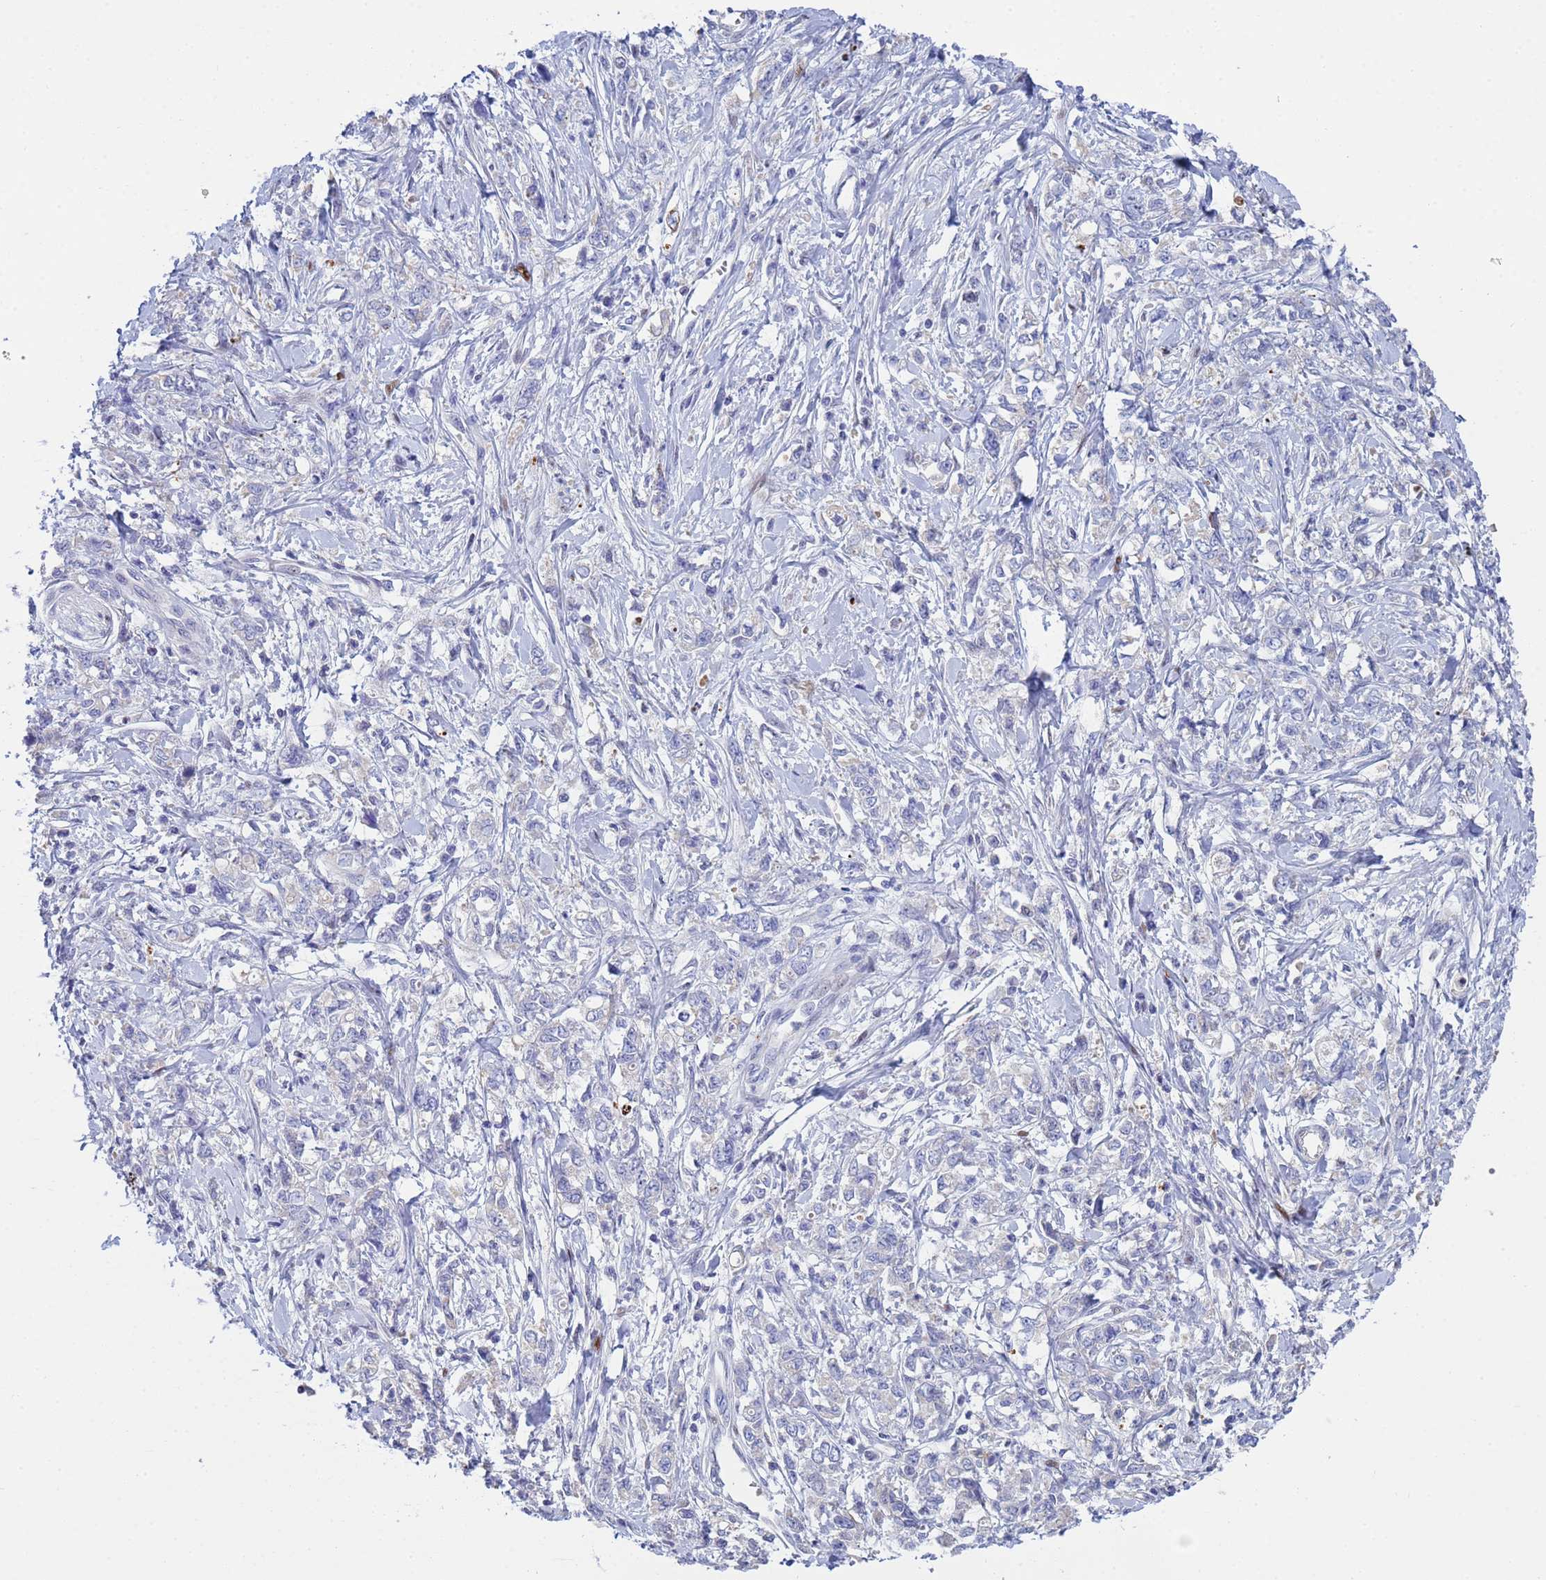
{"staining": {"intensity": "negative", "quantity": "none", "location": "none"}, "tissue": "stomach cancer", "cell_type": "Tumor cells", "image_type": "cancer", "snomed": [{"axis": "morphology", "description": "Adenocarcinoma, NOS"}, {"axis": "topography", "description": "Stomach"}], "caption": "The histopathology image demonstrates no significant positivity in tumor cells of adenocarcinoma (stomach).", "gene": "PPP6R1", "patient": {"sex": "female", "age": 76}}